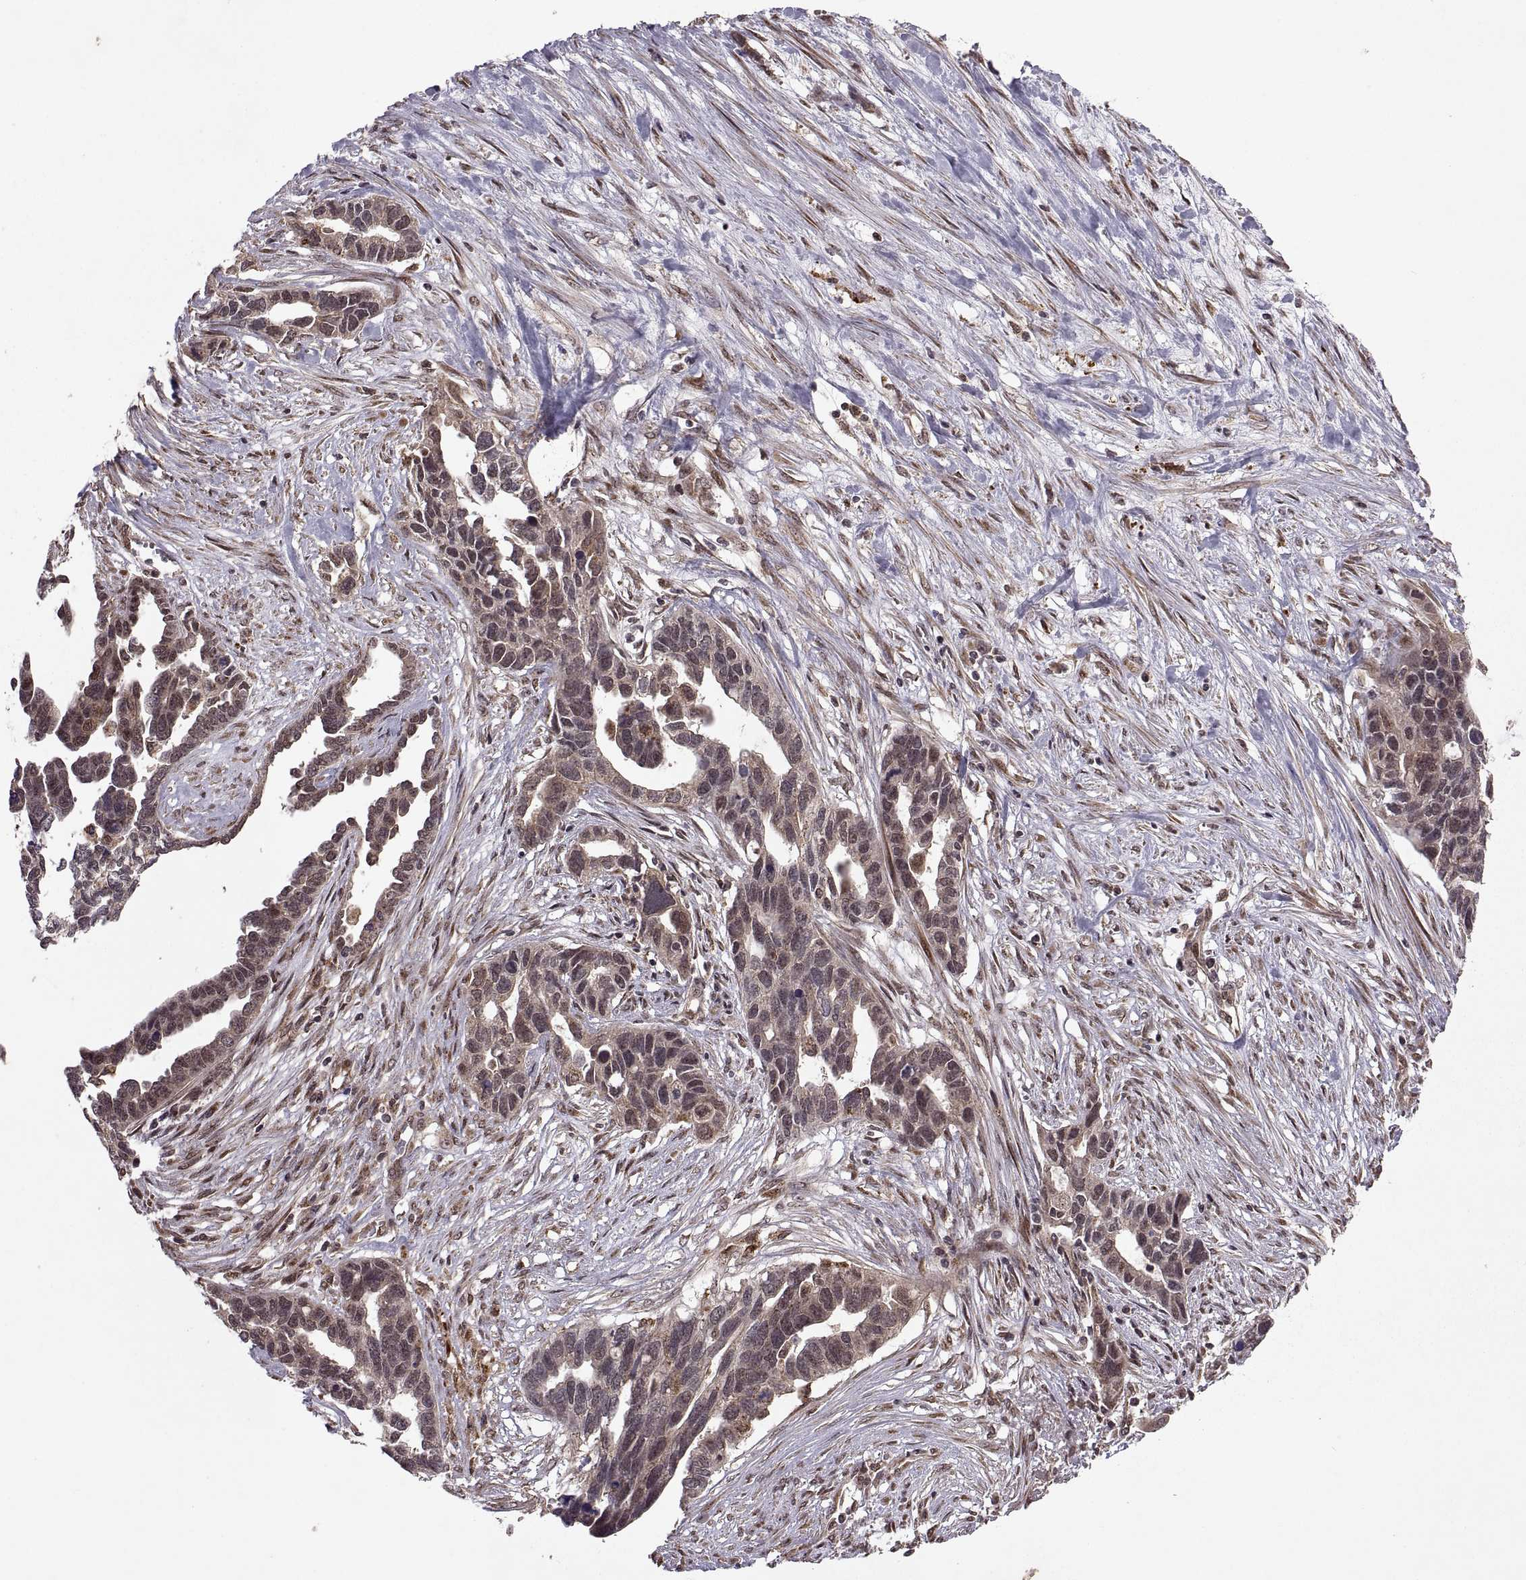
{"staining": {"intensity": "negative", "quantity": "none", "location": "none"}, "tissue": "ovarian cancer", "cell_type": "Tumor cells", "image_type": "cancer", "snomed": [{"axis": "morphology", "description": "Cystadenocarcinoma, serous, NOS"}, {"axis": "topography", "description": "Ovary"}], "caption": "Immunohistochemical staining of ovarian cancer (serous cystadenocarcinoma) shows no significant positivity in tumor cells.", "gene": "PTOV1", "patient": {"sex": "female", "age": 54}}